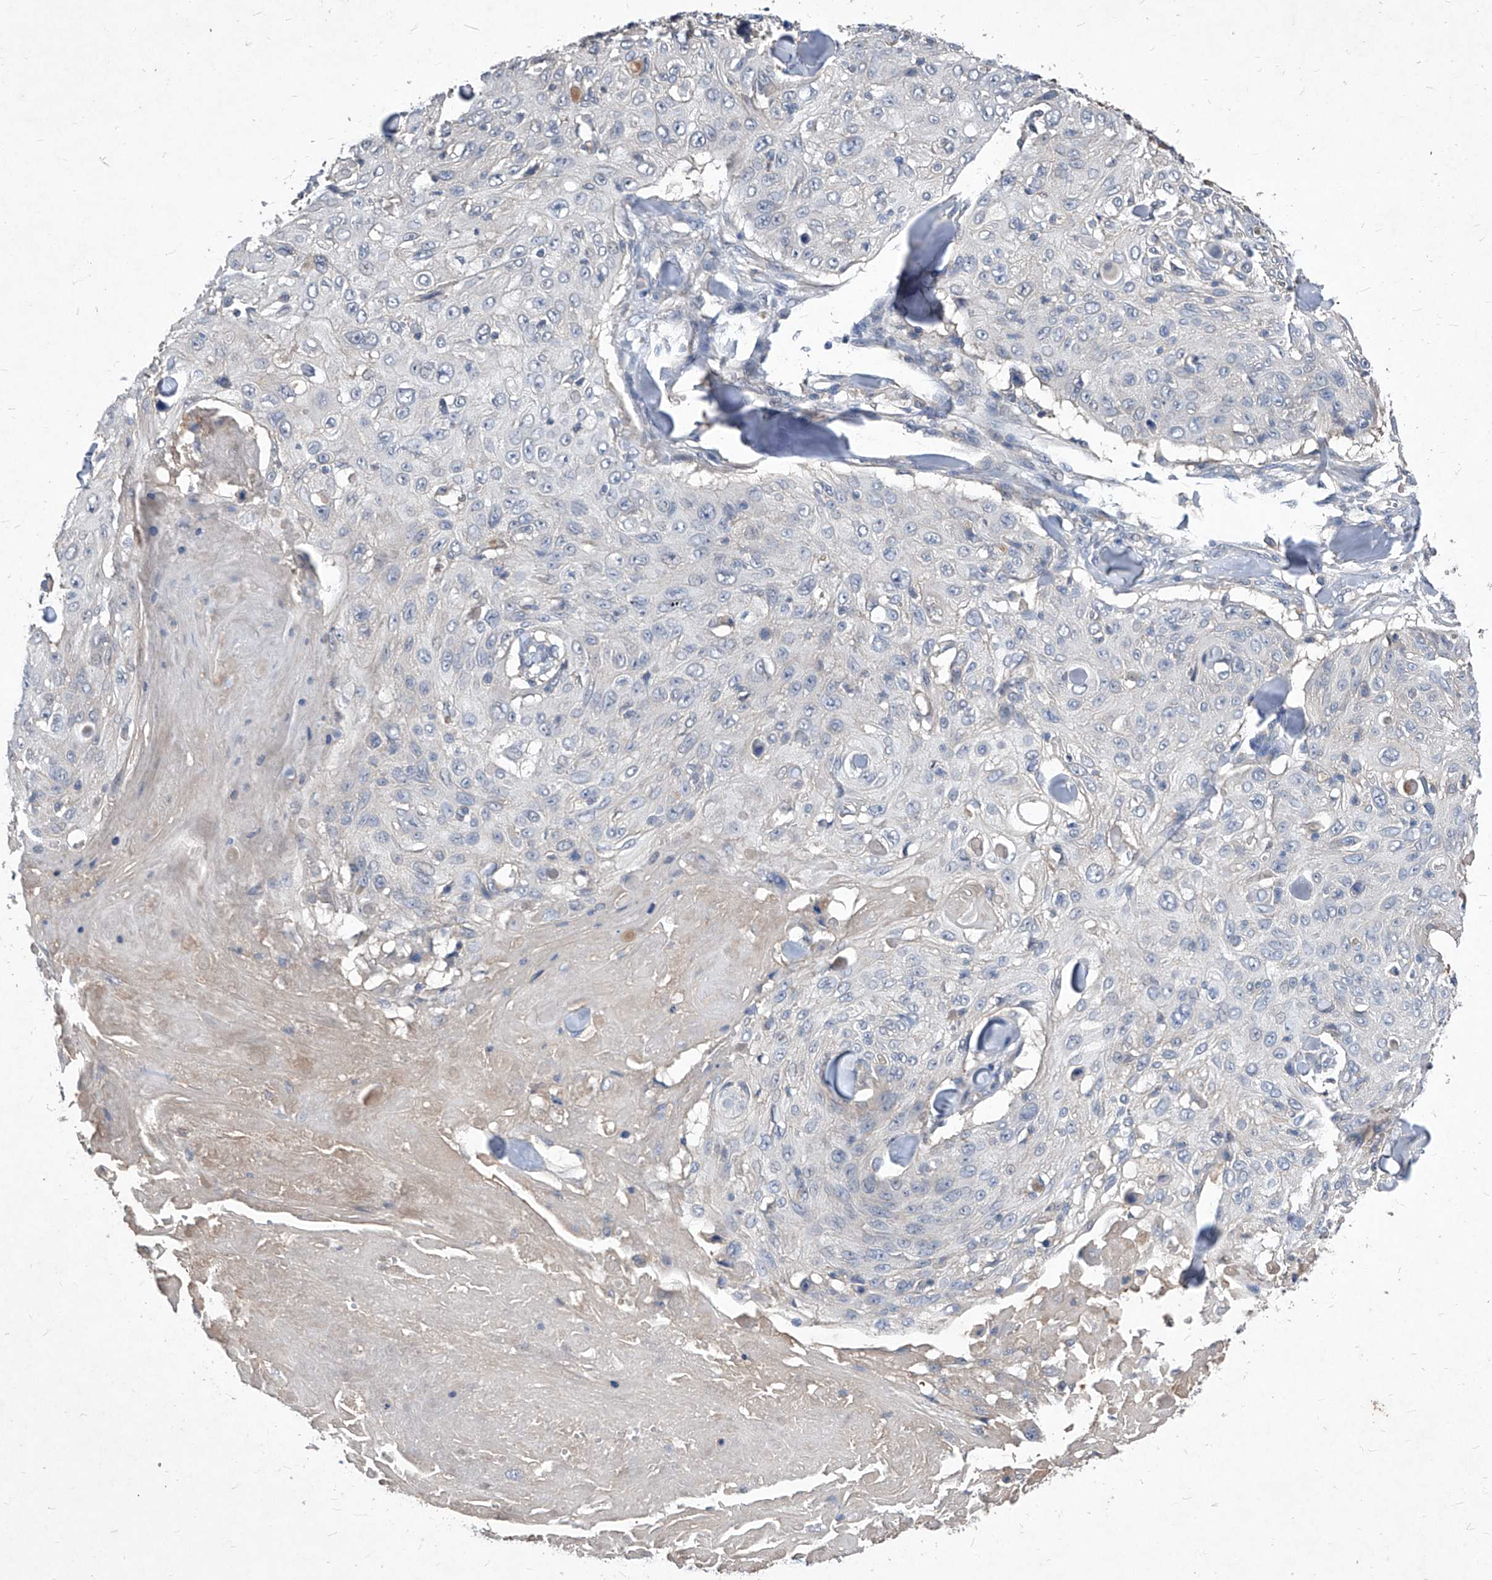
{"staining": {"intensity": "negative", "quantity": "none", "location": "none"}, "tissue": "skin cancer", "cell_type": "Tumor cells", "image_type": "cancer", "snomed": [{"axis": "morphology", "description": "Squamous cell carcinoma, NOS"}, {"axis": "topography", "description": "Skin"}], "caption": "This is an immunohistochemistry micrograph of human skin cancer (squamous cell carcinoma). There is no expression in tumor cells.", "gene": "SYNGR1", "patient": {"sex": "male", "age": 86}}